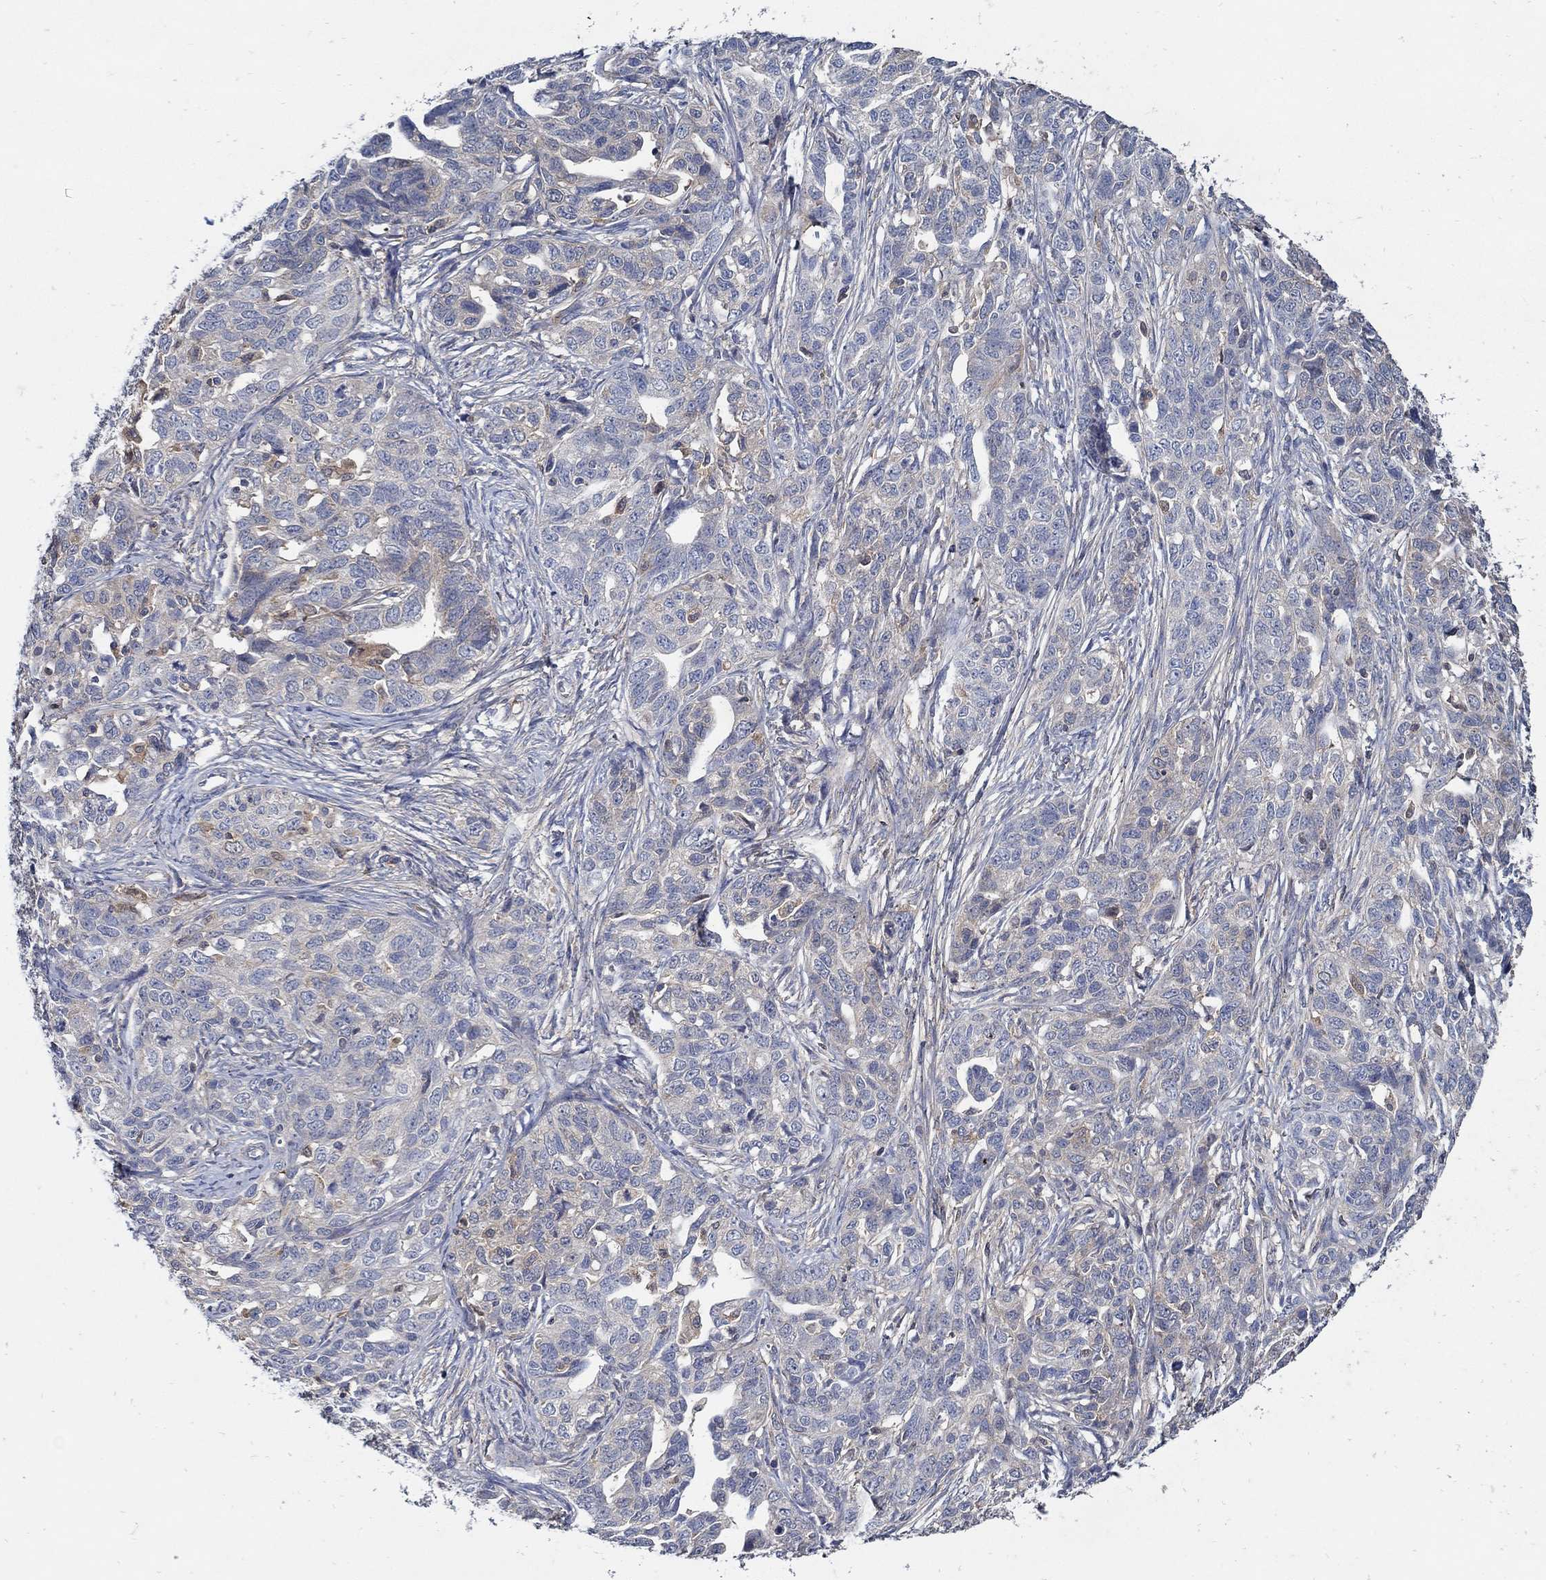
{"staining": {"intensity": "weak", "quantity": "<25%", "location": "cytoplasmic/membranous"}, "tissue": "ovarian cancer", "cell_type": "Tumor cells", "image_type": "cancer", "snomed": [{"axis": "morphology", "description": "Cystadenocarcinoma, serous, NOS"}, {"axis": "topography", "description": "Ovary"}], "caption": "Ovarian cancer (serous cystadenocarcinoma) was stained to show a protein in brown. There is no significant positivity in tumor cells.", "gene": "MTHFR", "patient": {"sex": "female", "age": 71}}